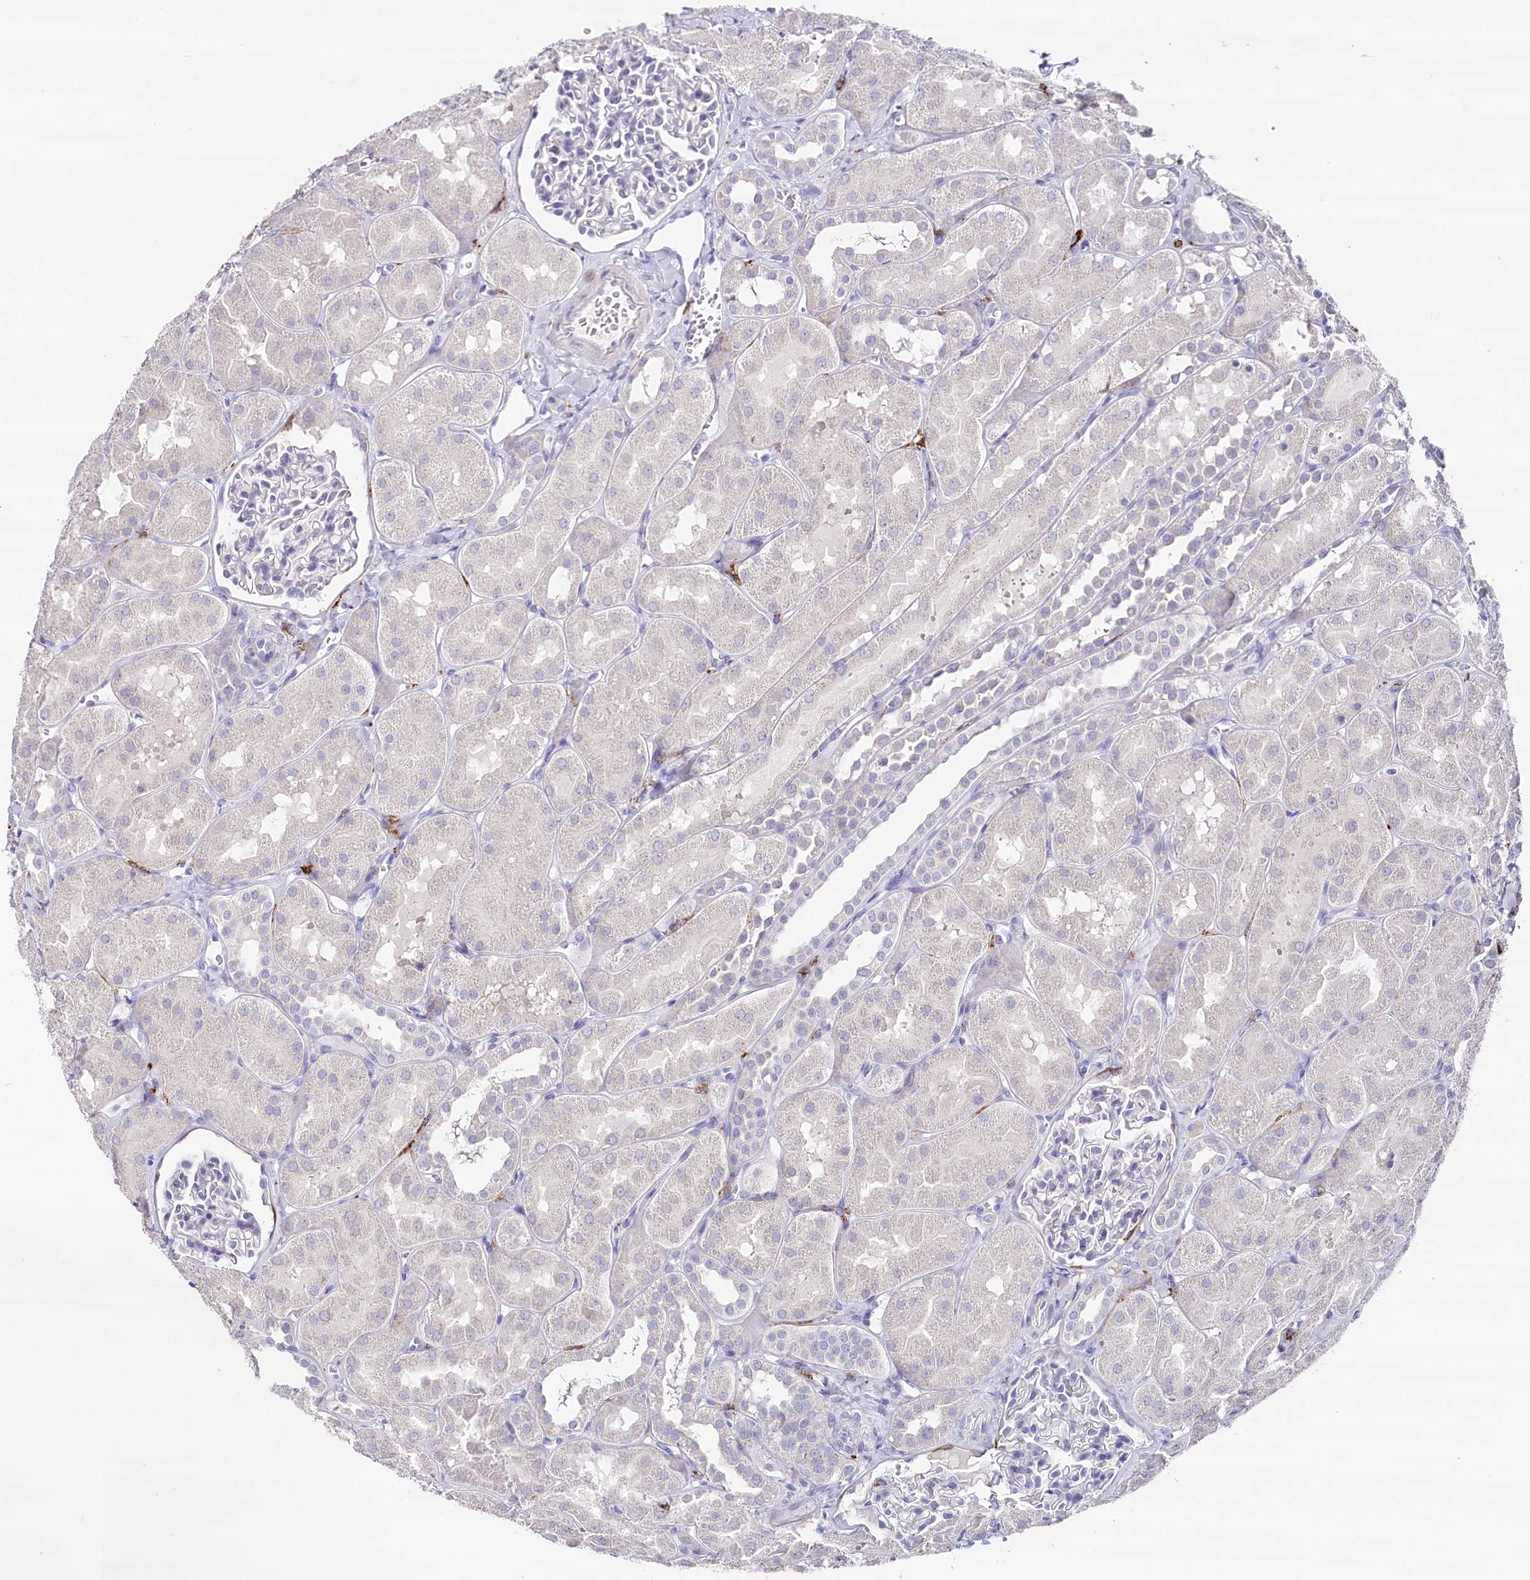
{"staining": {"intensity": "negative", "quantity": "none", "location": "none"}, "tissue": "kidney", "cell_type": "Cells in glomeruli", "image_type": "normal", "snomed": [{"axis": "morphology", "description": "Normal tissue, NOS"}, {"axis": "topography", "description": "Kidney"}, {"axis": "topography", "description": "Urinary bladder"}], "caption": "IHC micrograph of unremarkable kidney: kidney stained with DAB (3,3'-diaminobenzidine) displays no significant protein expression in cells in glomeruli. (DAB (3,3'-diaminobenzidine) immunohistochemistry (IHC), high magnification).", "gene": "CLEC4M", "patient": {"sex": "male", "age": 16}}